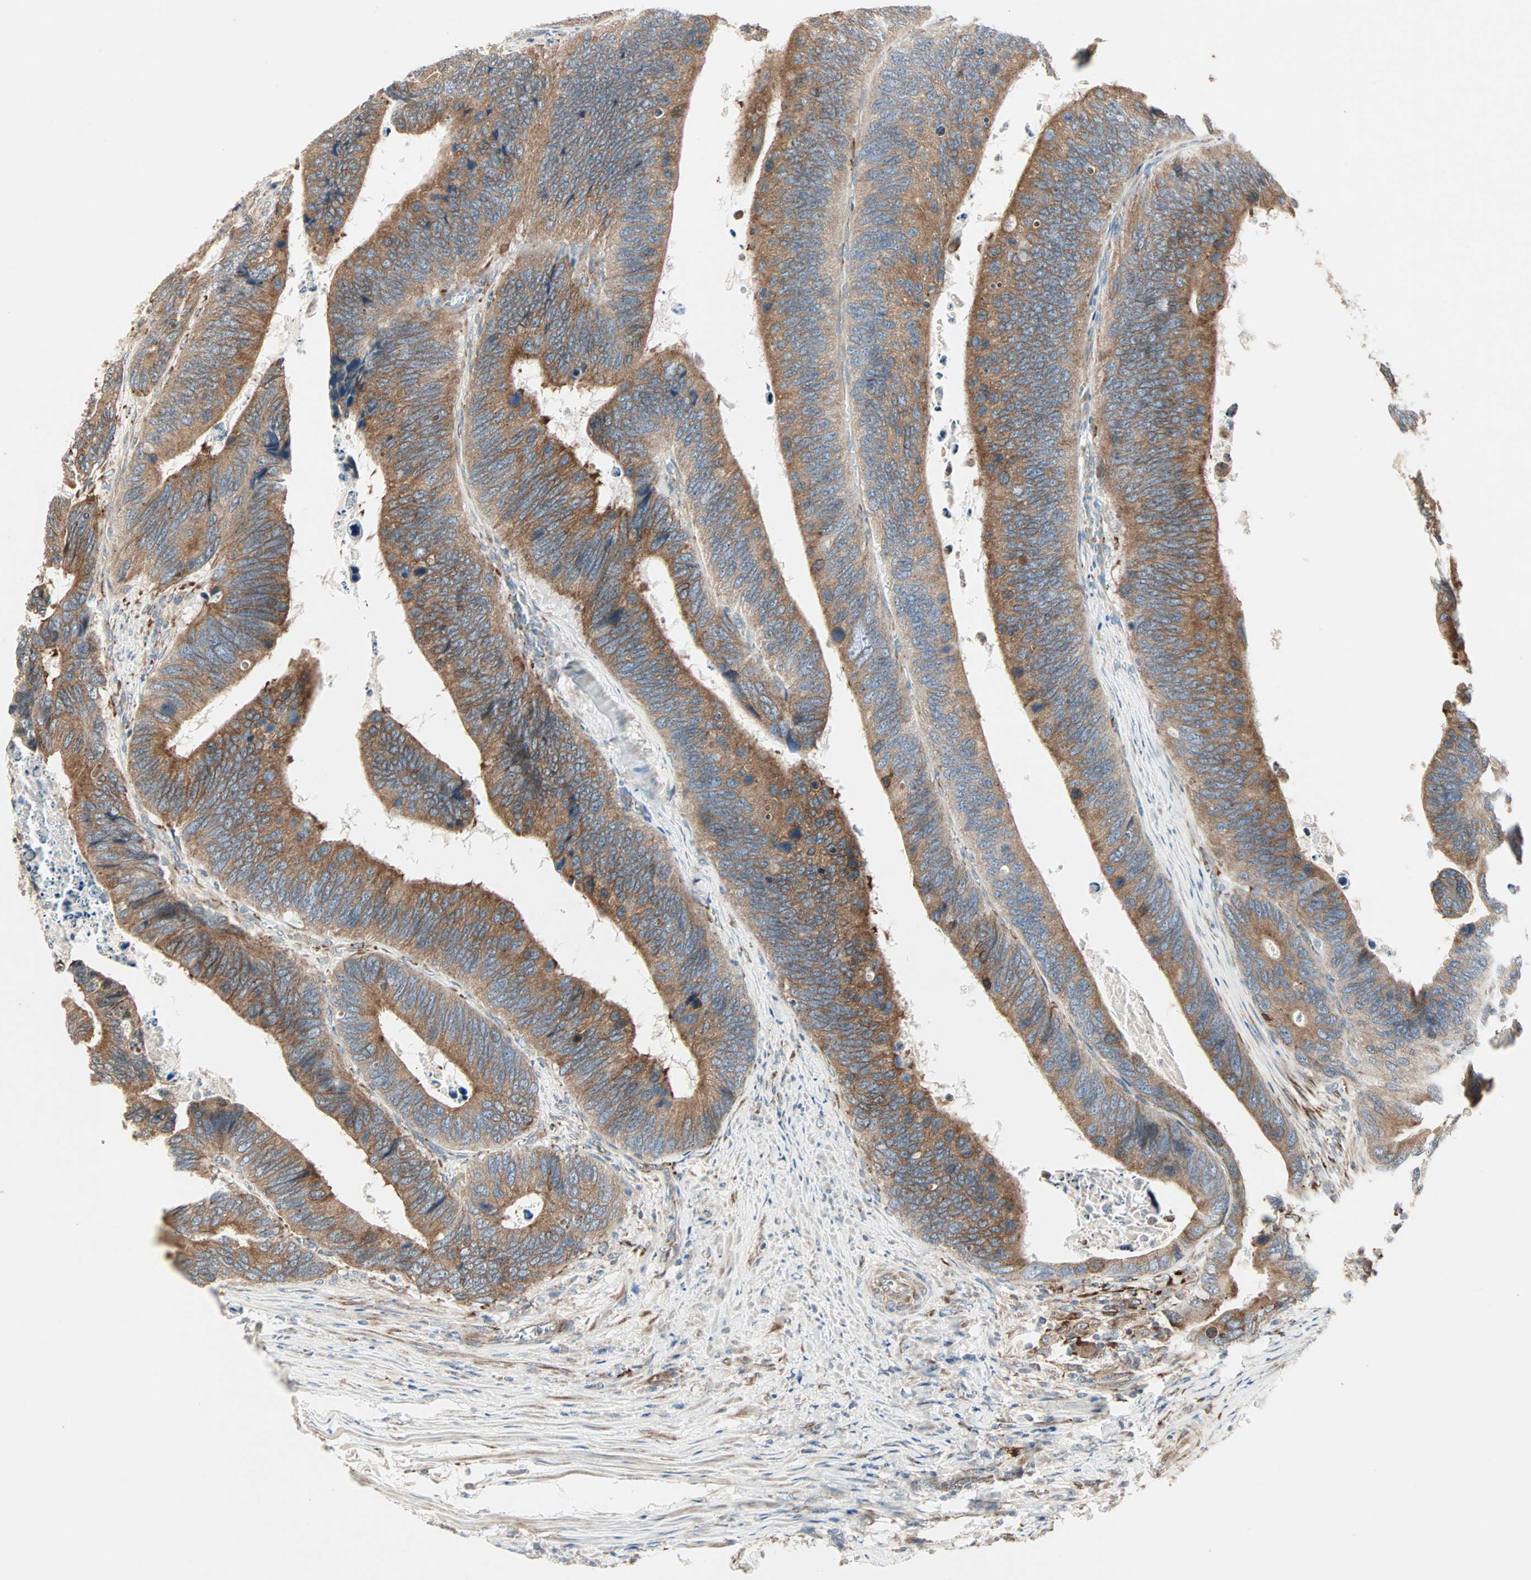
{"staining": {"intensity": "moderate", "quantity": ">75%", "location": "cytoplasmic/membranous"}, "tissue": "colorectal cancer", "cell_type": "Tumor cells", "image_type": "cancer", "snomed": [{"axis": "morphology", "description": "Adenocarcinoma, NOS"}, {"axis": "topography", "description": "Colon"}], "caption": "Protein expression analysis of human colorectal cancer reveals moderate cytoplasmic/membranous expression in about >75% of tumor cells.", "gene": "H6PD", "patient": {"sex": "male", "age": 72}}